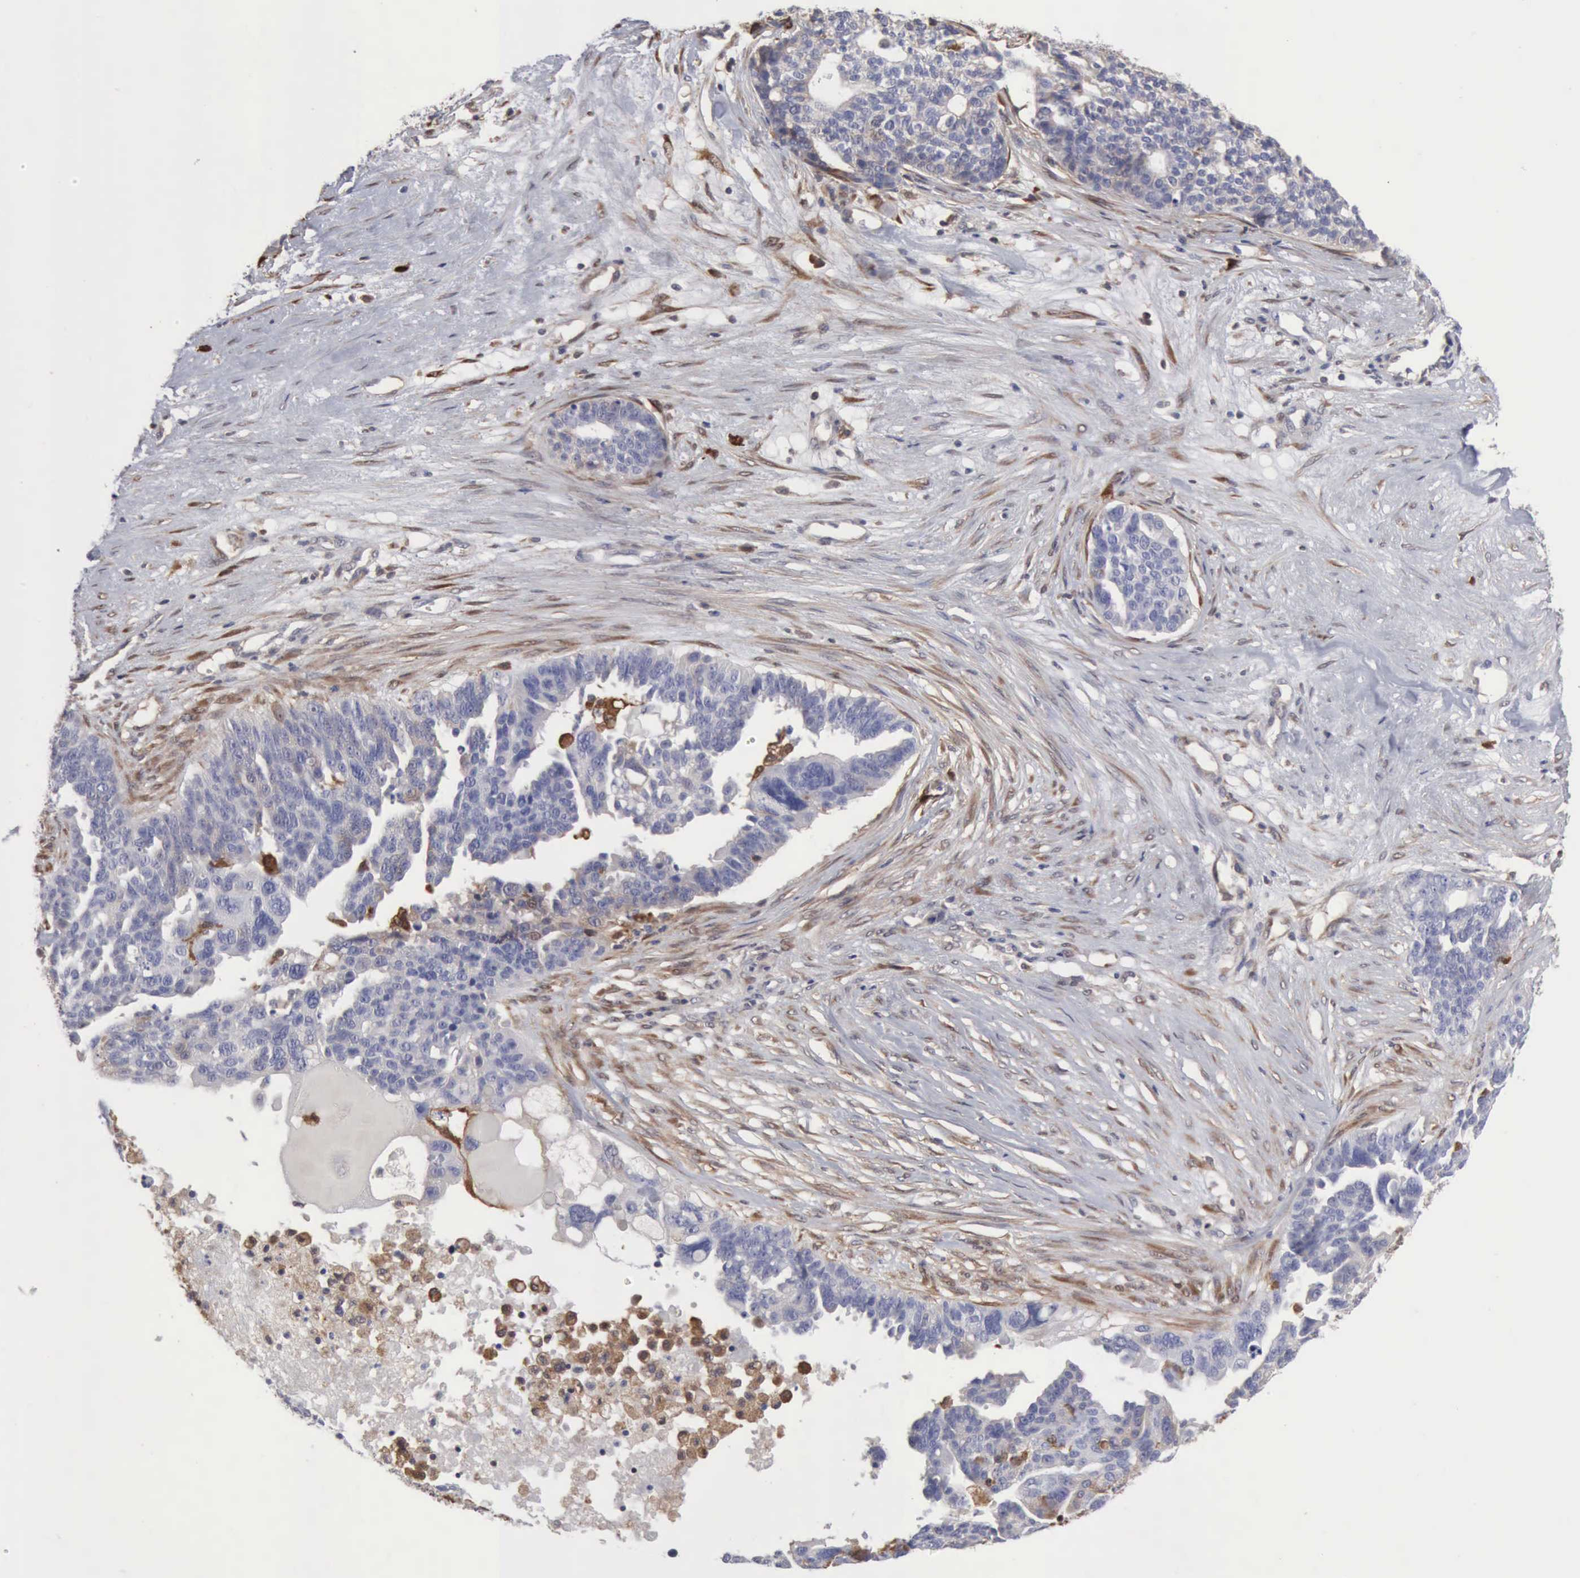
{"staining": {"intensity": "weak", "quantity": "25%-75%", "location": "cytoplasmic/membranous"}, "tissue": "ovarian cancer", "cell_type": "Tumor cells", "image_type": "cancer", "snomed": [{"axis": "morphology", "description": "Cystadenocarcinoma, serous, NOS"}, {"axis": "topography", "description": "Ovary"}], "caption": "IHC staining of serous cystadenocarcinoma (ovarian), which displays low levels of weak cytoplasmic/membranous expression in about 25%-75% of tumor cells indicating weak cytoplasmic/membranous protein staining. The staining was performed using DAB (3,3'-diaminobenzidine) (brown) for protein detection and nuclei were counterstained in hematoxylin (blue).", "gene": "APOL2", "patient": {"sex": "female", "age": 59}}